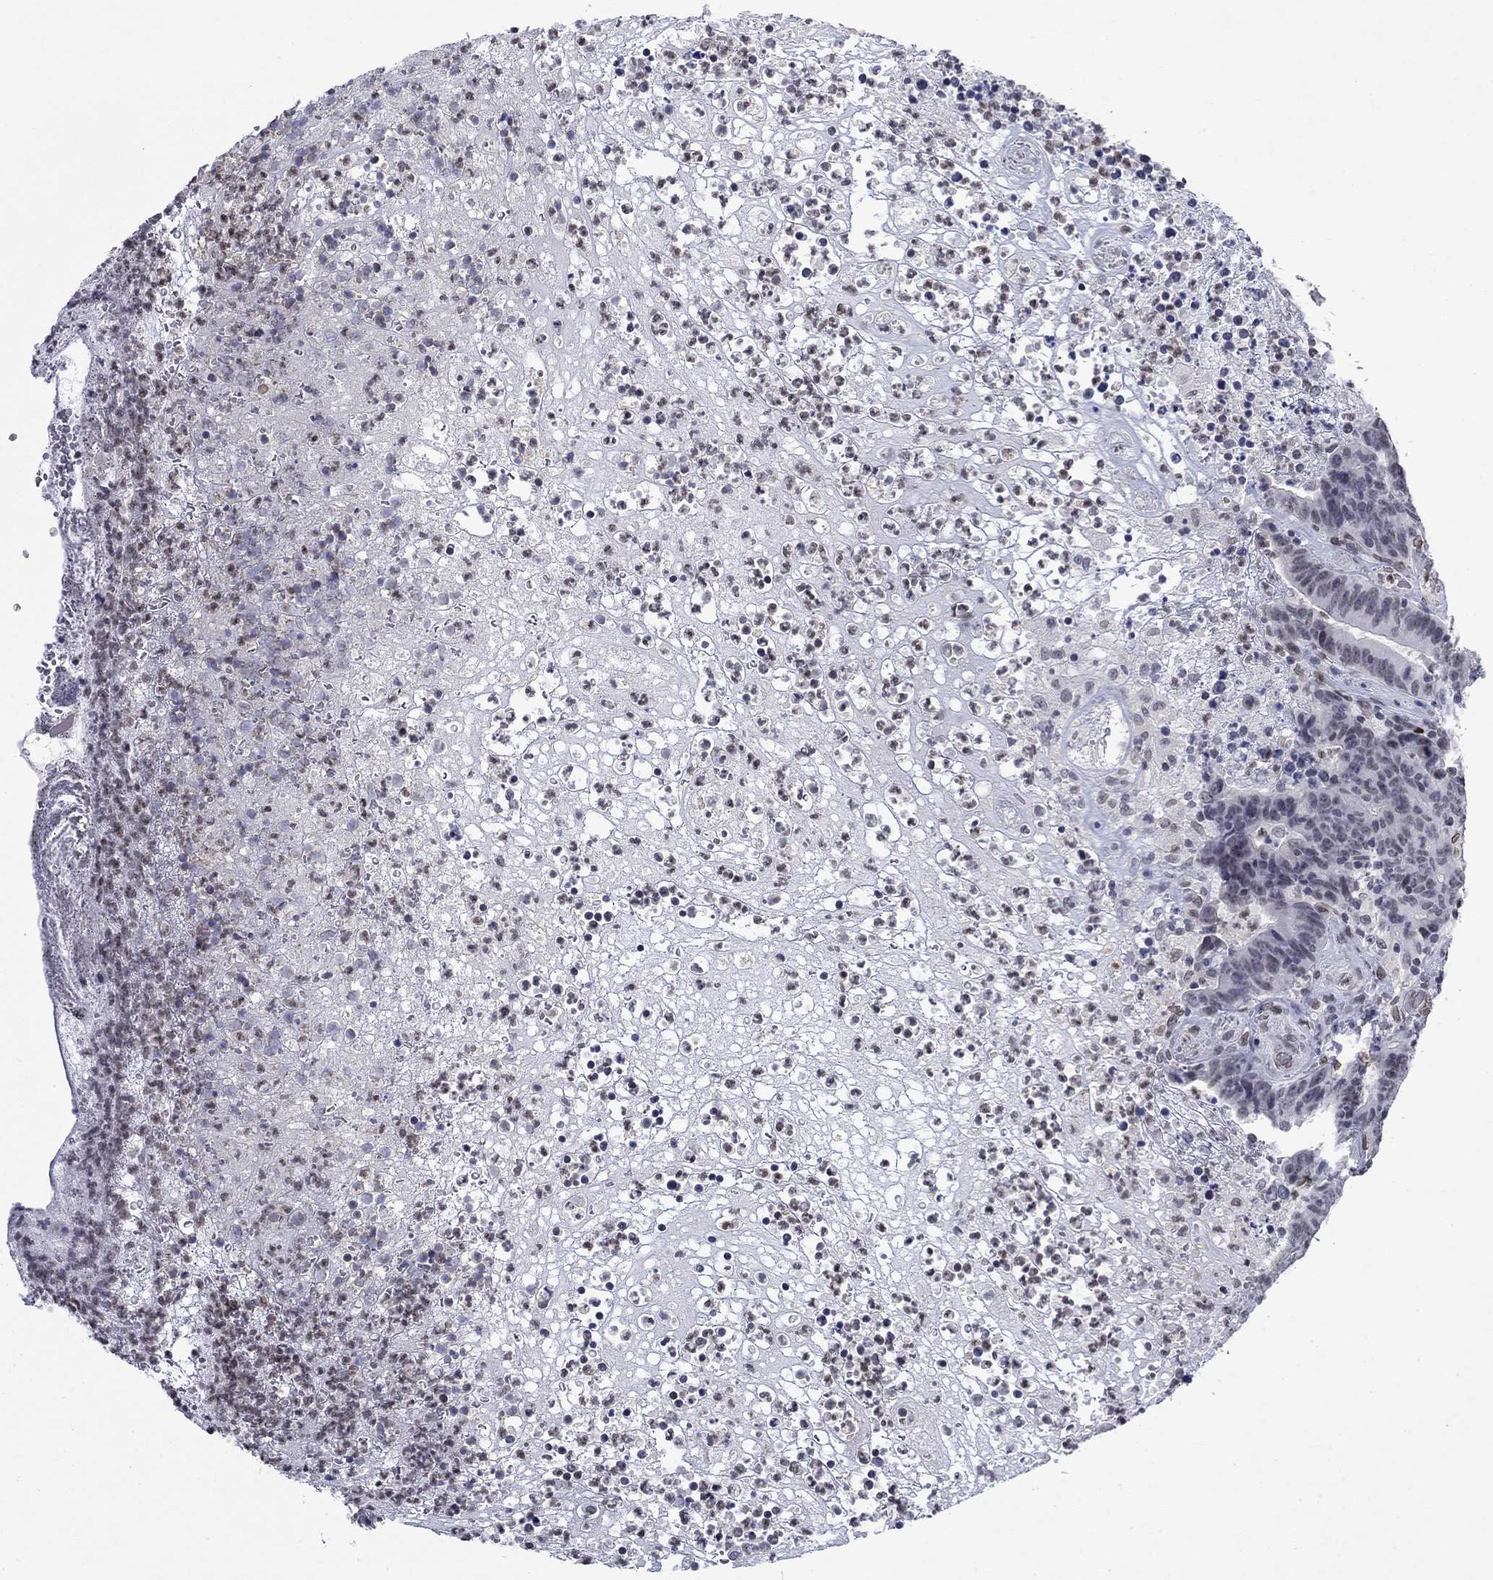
{"staining": {"intensity": "negative", "quantity": "none", "location": "none"}, "tissue": "colorectal cancer", "cell_type": "Tumor cells", "image_type": "cancer", "snomed": [{"axis": "morphology", "description": "Adenocarcinoma, NOS"}, {"axis": "topography", "description": "Colon"}], "caption": "A micrograph of colorectal cancer (adenocarcinoma) stained for a protein displays no brown staining in tumor cells. The staining was performed using DAB to visualize the protein expression in brown, while the nuclei were stained in blue with hematoxylin (Magnification: 20x).", "gene": "TOR1AIP1", "patient": {"sex": "female", "age": 75}}